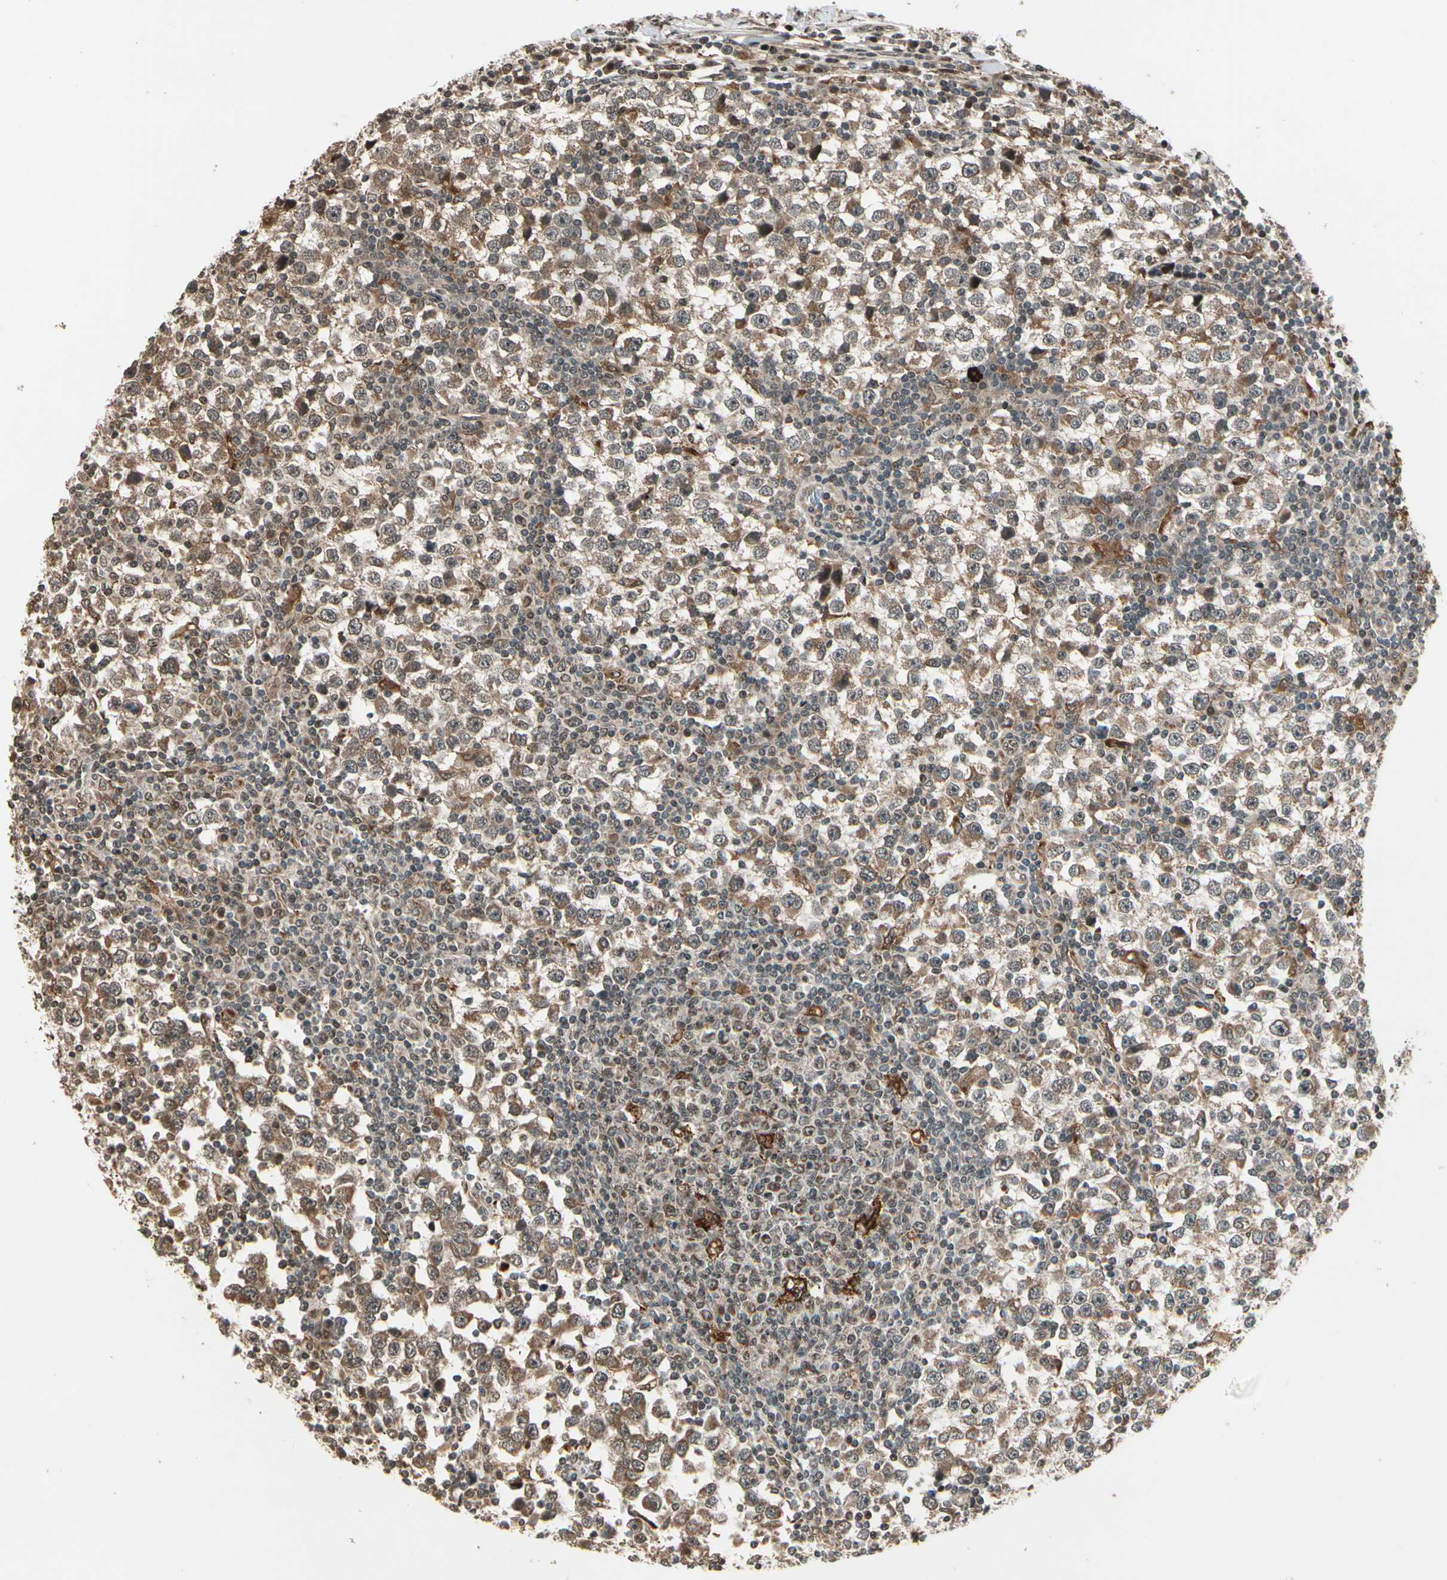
{"staining": {"intensity": "moderate", "quantity": ">75%", "location": "cytoplasmic/membranous"}, "tissue": "testis cancer", "cell_type": "Tumor cells", "image_type": "cancer", "snomed": [{"axis": "morphology", "description": "Seminoma, NOS"}, {"axis": "topography", "description": "Testis"}], "caption": "Protein expression analysis of testis cancer (seminoma) exhibits moderate cytoplasmic/membranous expression in approximately >75% of tumor cells.", "gene": "GLUL", "patient": {"sex": "male", "age": 65}}